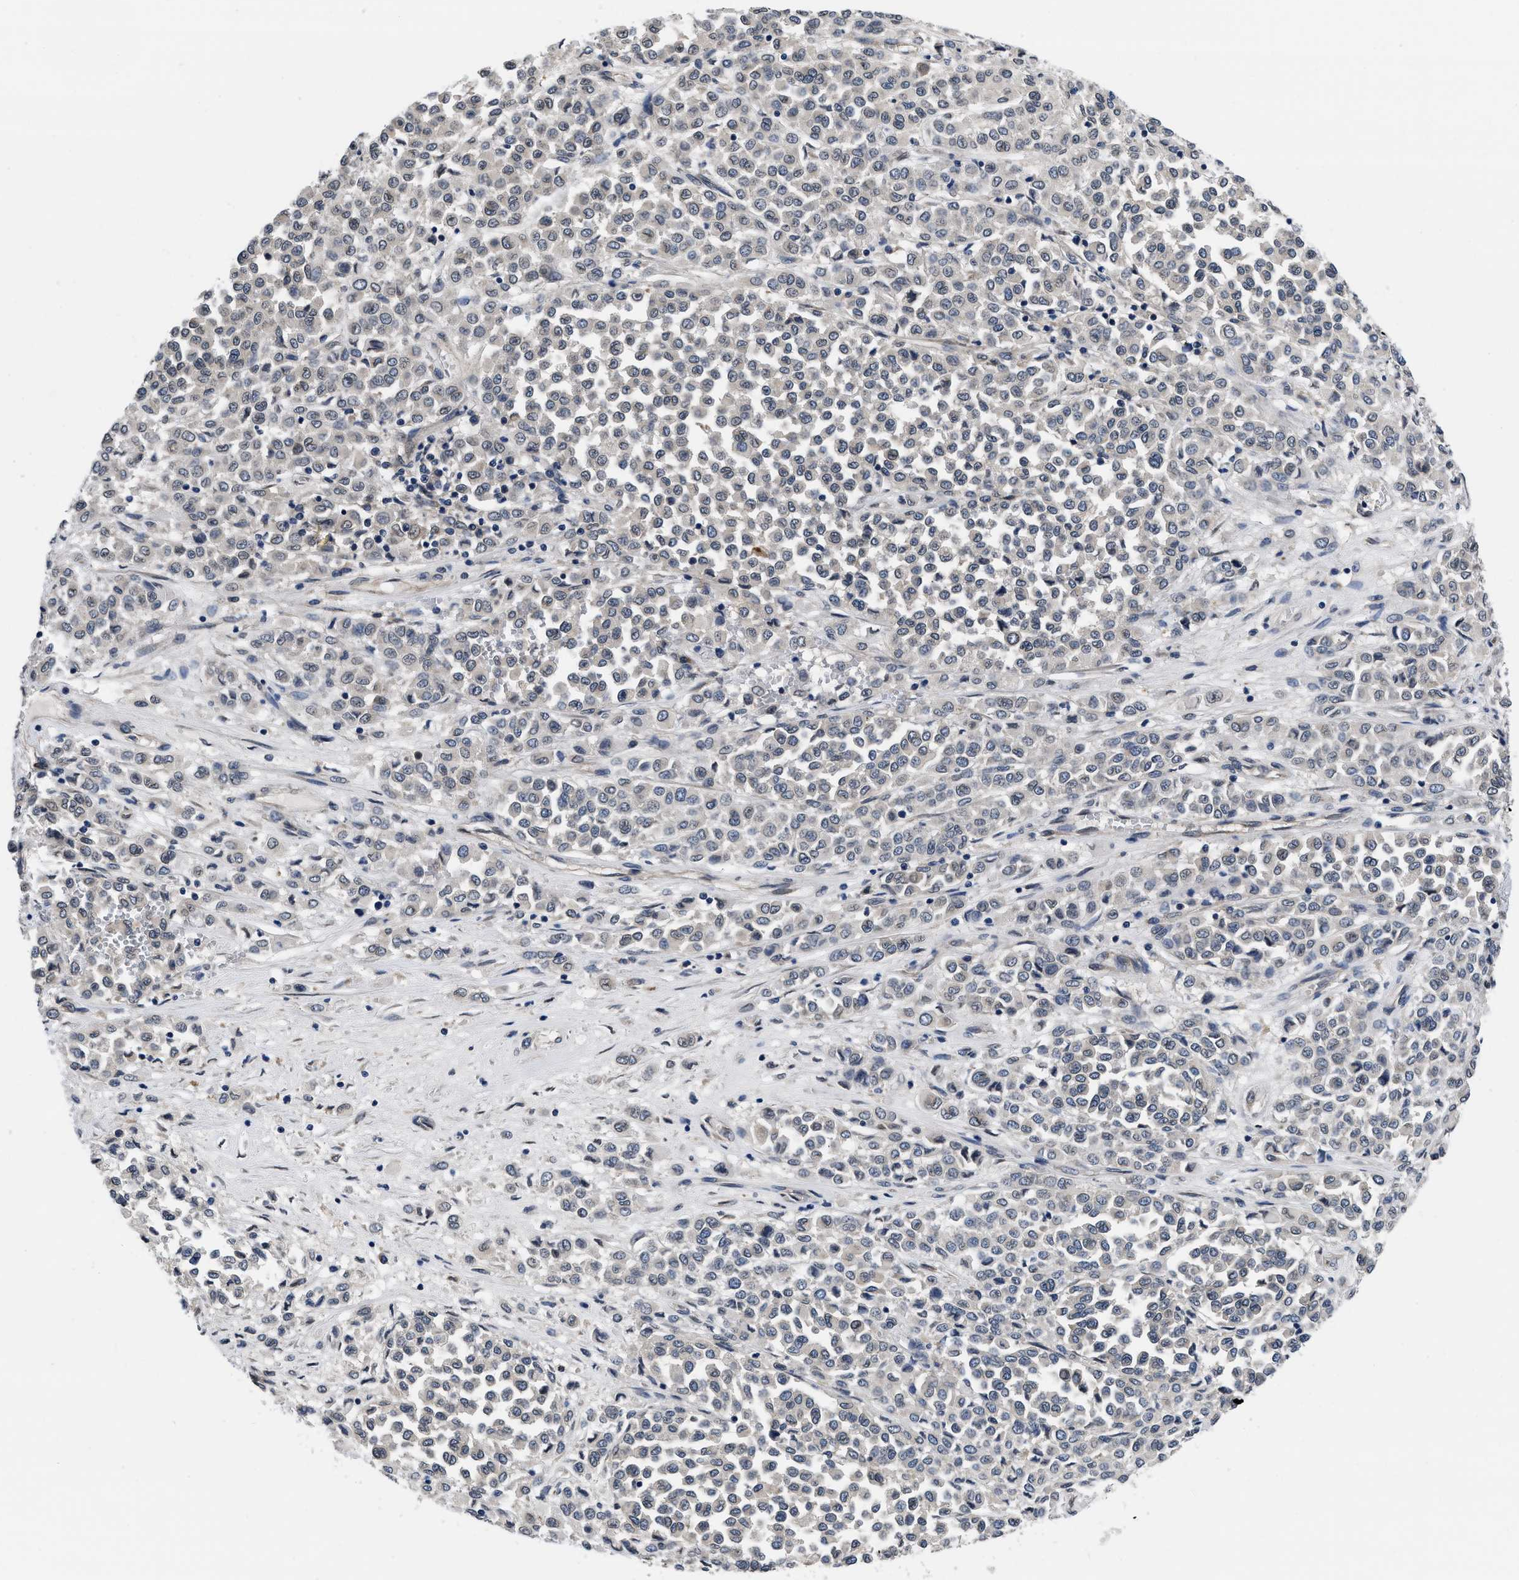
{"staining": {"intensity": "negative", "quantity": "none", "location": "none"}, "tissue": "melanoma", "cell_type": "Tumor cells", "image_type": "cancer", "snomed": [{"axis": "morphology", "description": "Malignant melanoma, Metastatic site"}, {"axis": "topography", "description": "Pancreas"}], "caption": "Protein analysis of malignant melanoma (metastatic site) displays no significant staining in tumor cells.", "gene": "SNX10", "patient": {"sex": "female", "age": 30}}